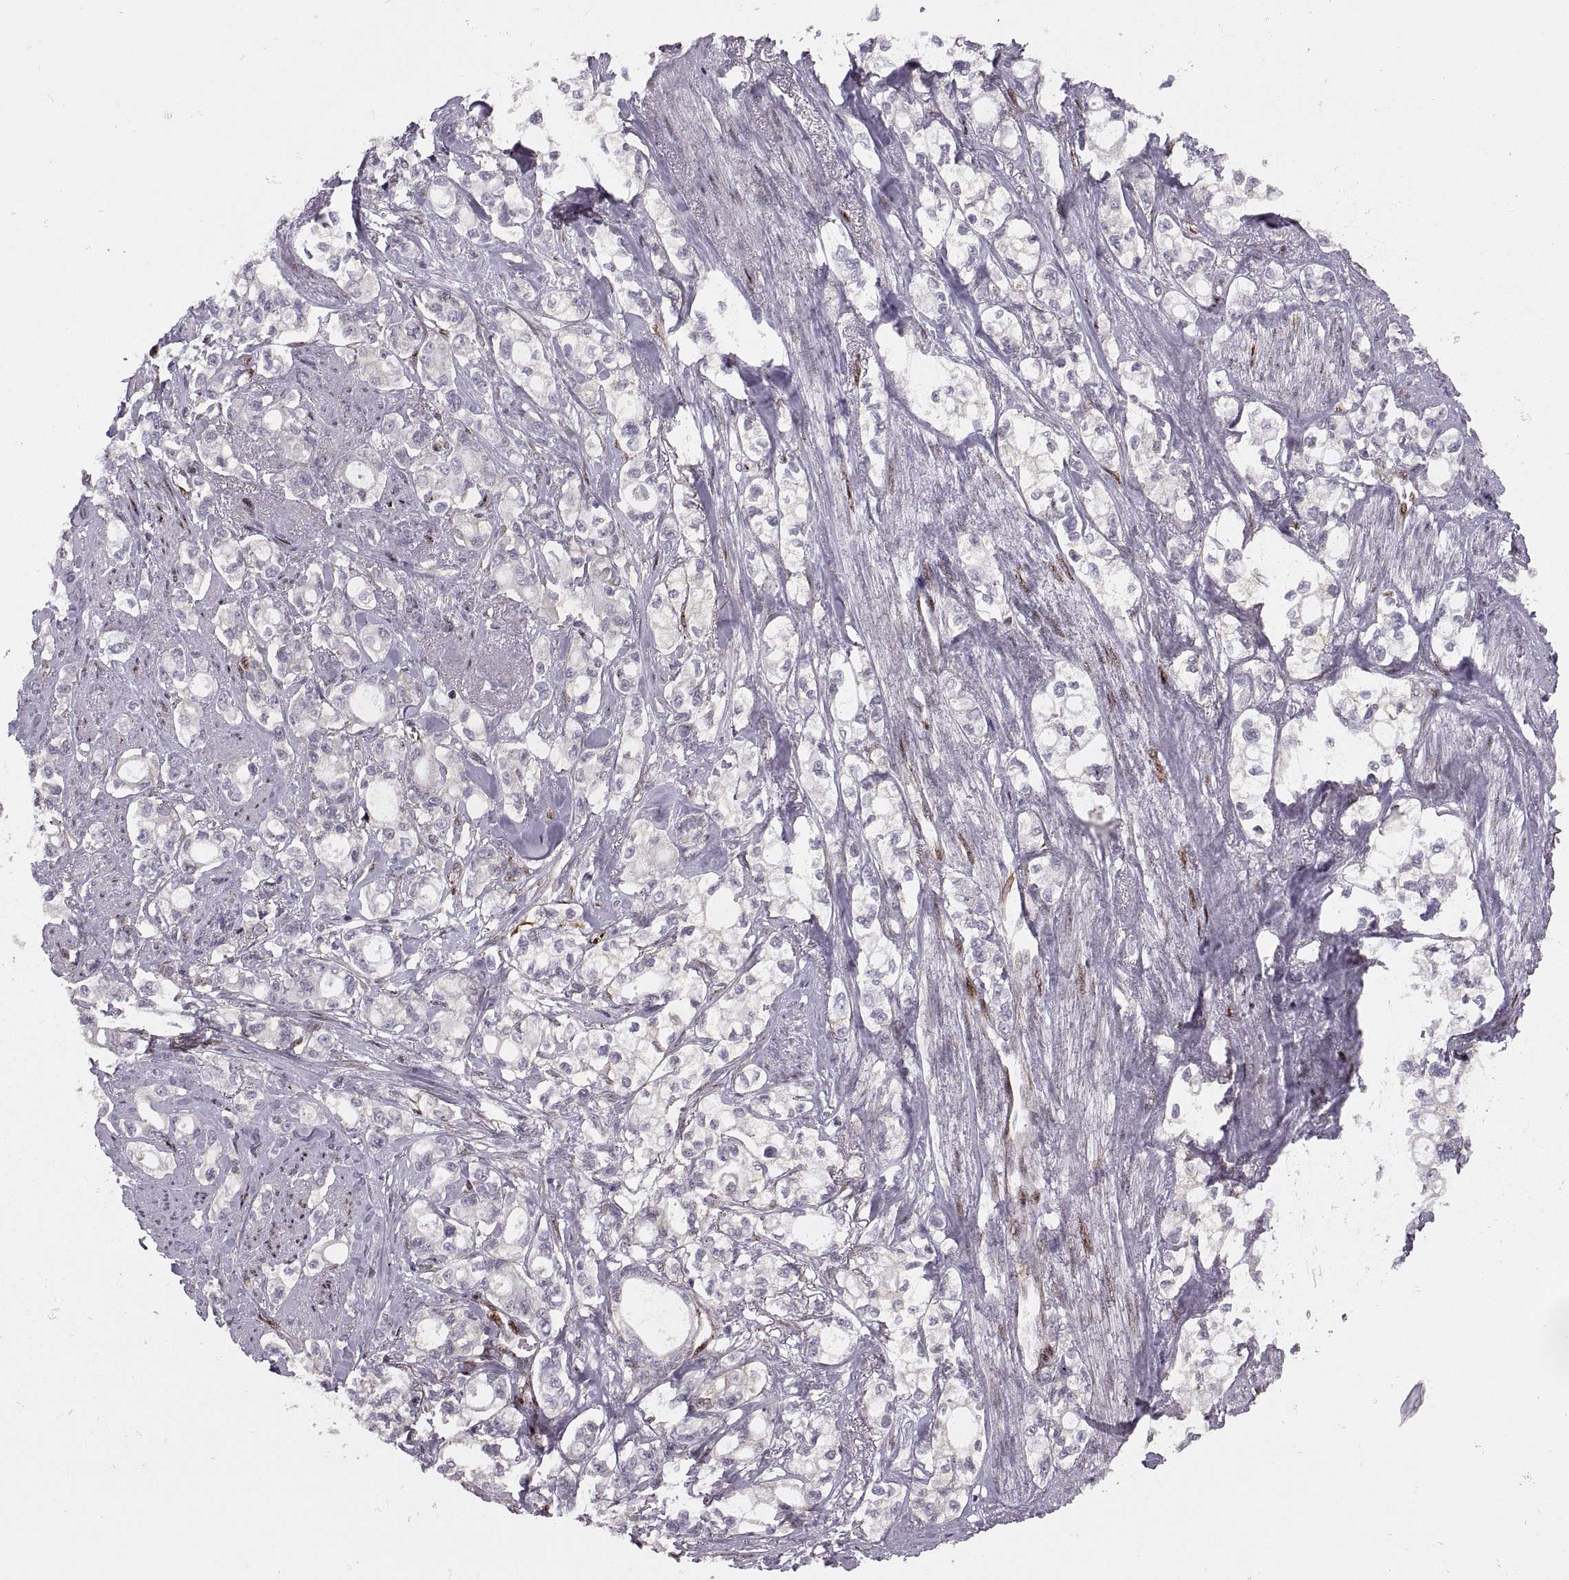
{"staining": {"intensity": "strong", "quantity": "25%-75%", "location": "nuclear"}, "tissue": "stomach cancer", "cell_type": "Tumor cells", "image_type": "cancer", "snomed": [{"axis": "morphology", "description": "Adenocarcinoma, NOS"}, {"axis": "topography", "description": "Stomach"}], "caption": "This histopathology image exhibits immunohistochemistry (IHC) staining of stomach adenocarcinoma, with high strong nuclear positivity in approximately 25%-75% of tumor cells.", "gene": "ZCCHC17", "patient": {"sex": "male", "age": 63}}